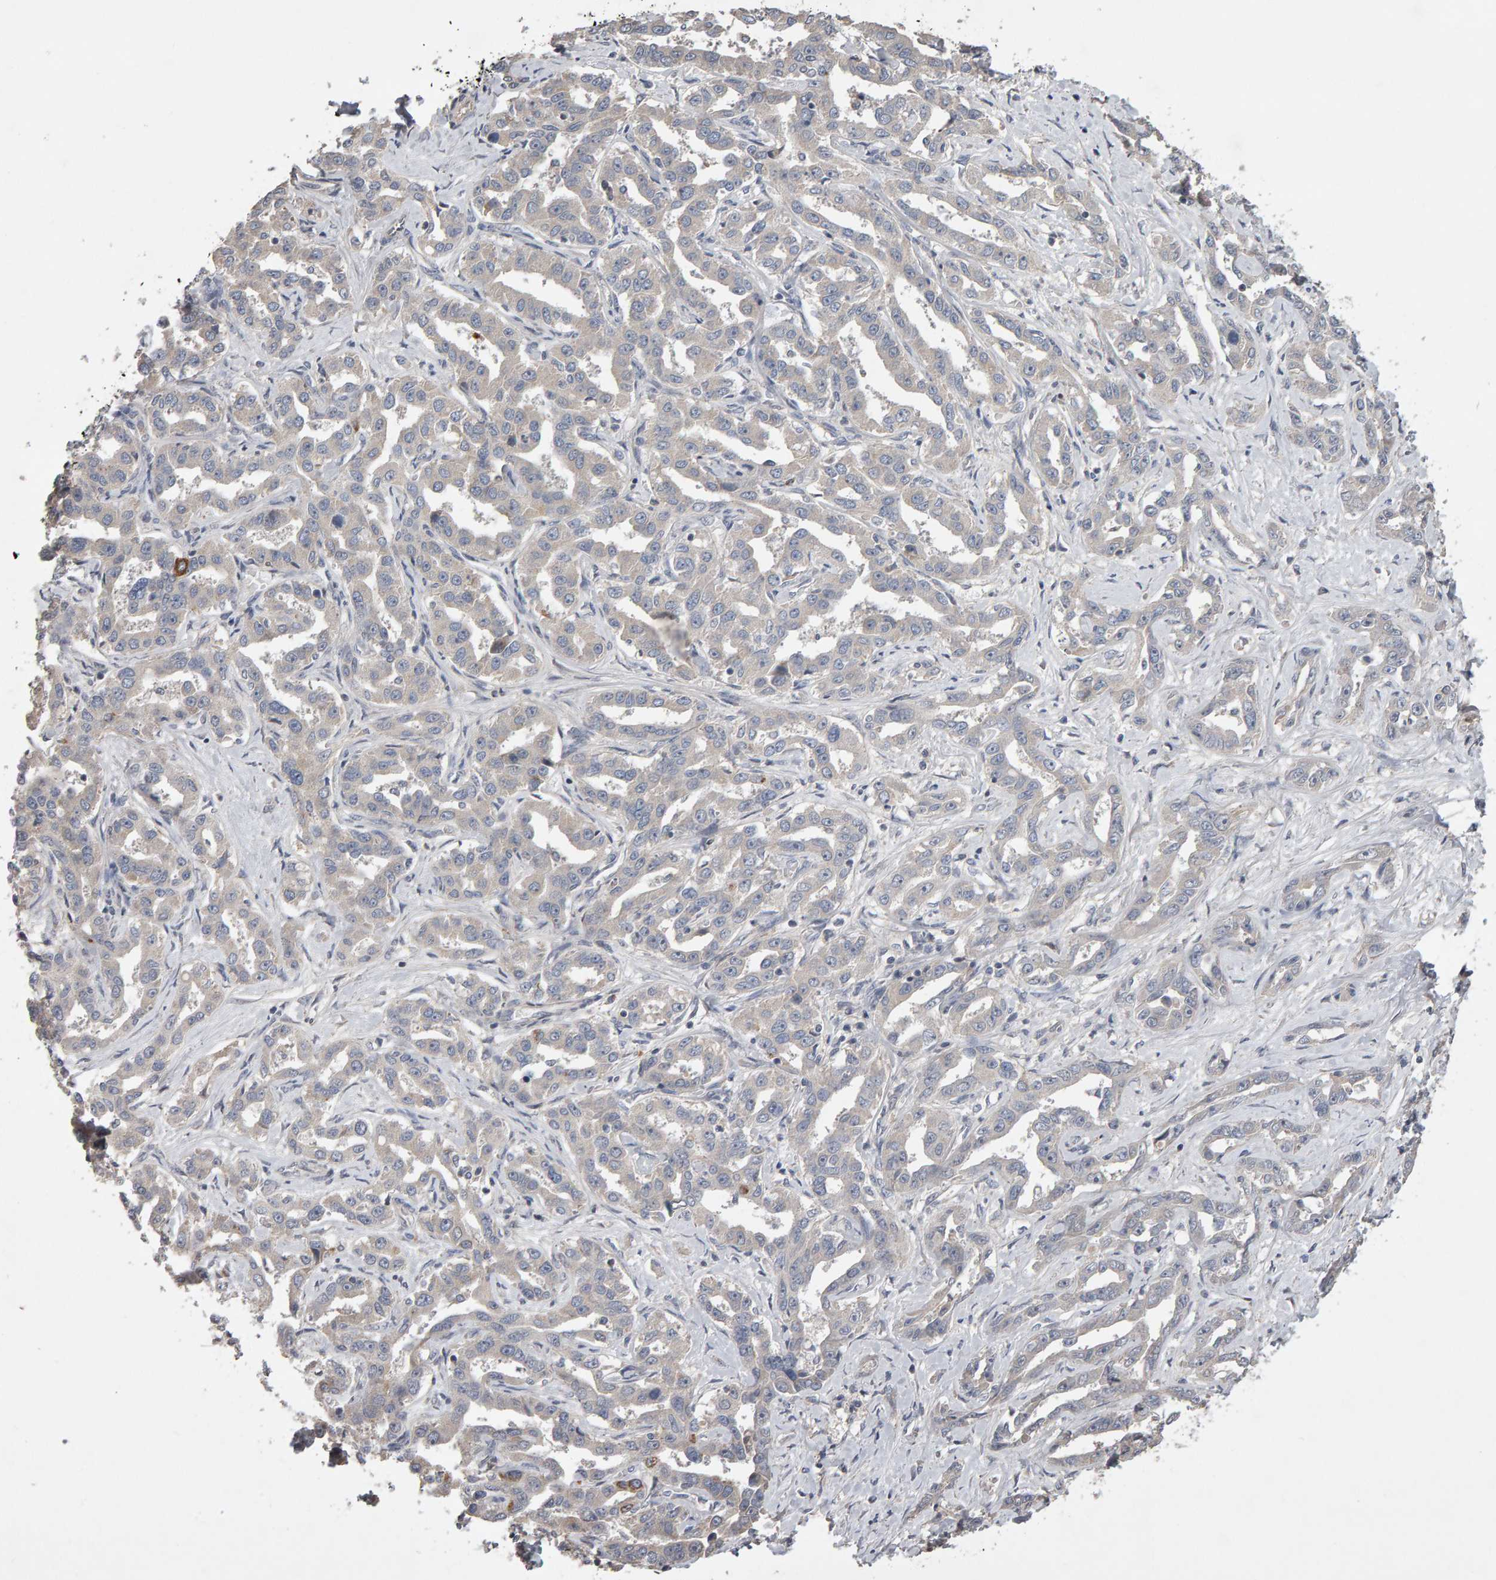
{"staining": {"intensity": "negative", "quantity": "none", "location": "none"}, "tissue": "liver cancer", "cell_type": "Tumor cells", "image_type": "cancer", "snomed": [{"axis": "morphology", "description": "Cholangiocarcinoma"}, {"axis": "topography", "description": "Liver"}], "caption": "Liver cancer was stained to show a protein in brown. There is no significant positivity in tumor cells. (DAB IHC with hematoxylin counter stain).", "gene": "COASY", "patient": {"sex": "male", "age": 59}}